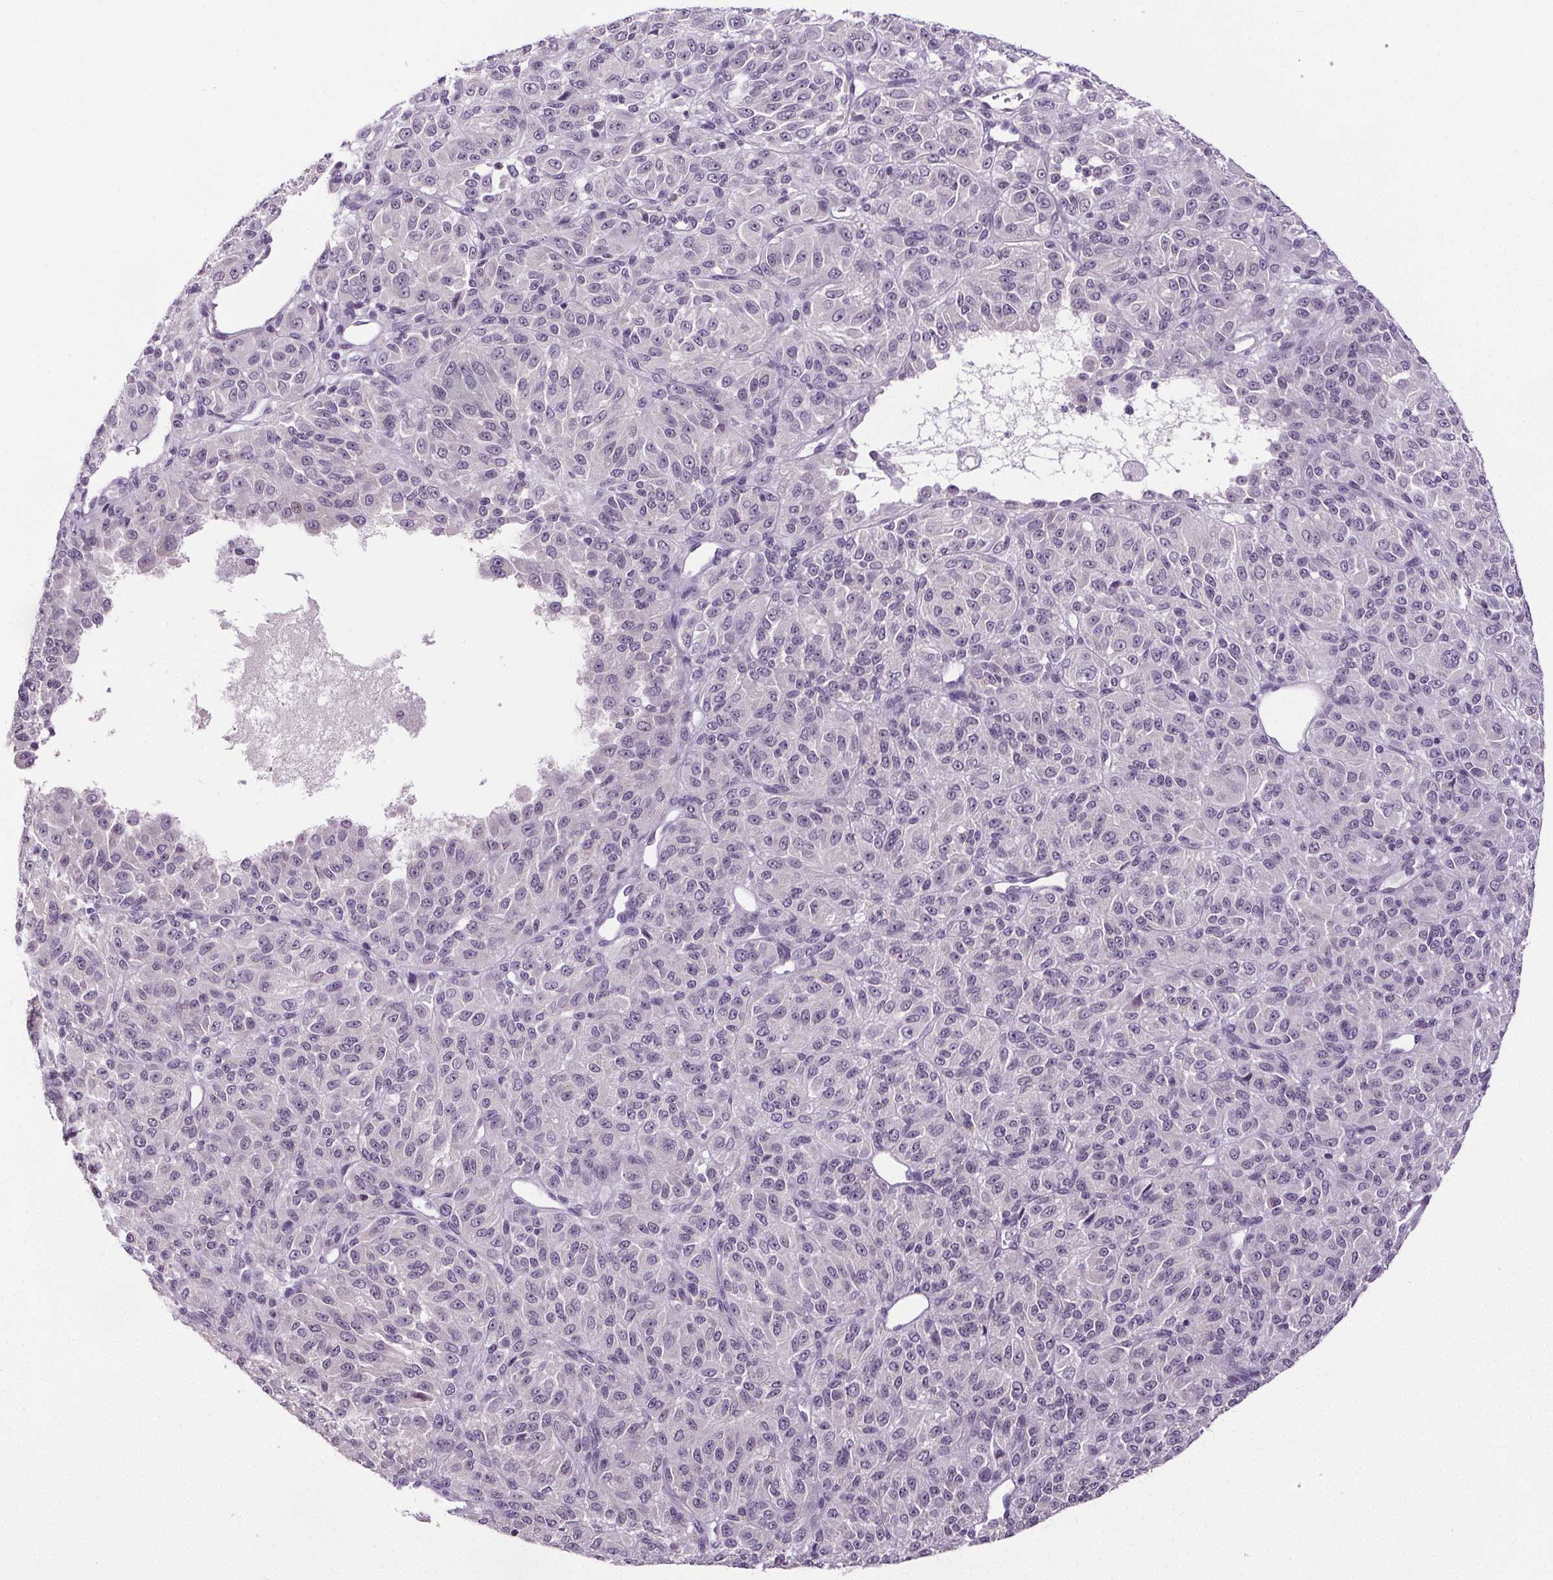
{"staining": {"intensity": "negative", "quantity": "none", "location": "none"}, "tissue": "melanoma", "cell_type": "Tumor cells", "image_type": "cancer", "snomed": [{"axis": "morphology", "description": "Malignant melanoma, Metastatic site"}, {"axis": "topography", "description": "Brain"}], "caption": "Immunohistochemistry (IHC) image of neoplastic tissue: malignant melanoma (metastatic site) stained with DAB displays no significant protein positivity in tumor cells.", "gene": "TMEM240", "patient": {"sex": "female", "age": 56}}